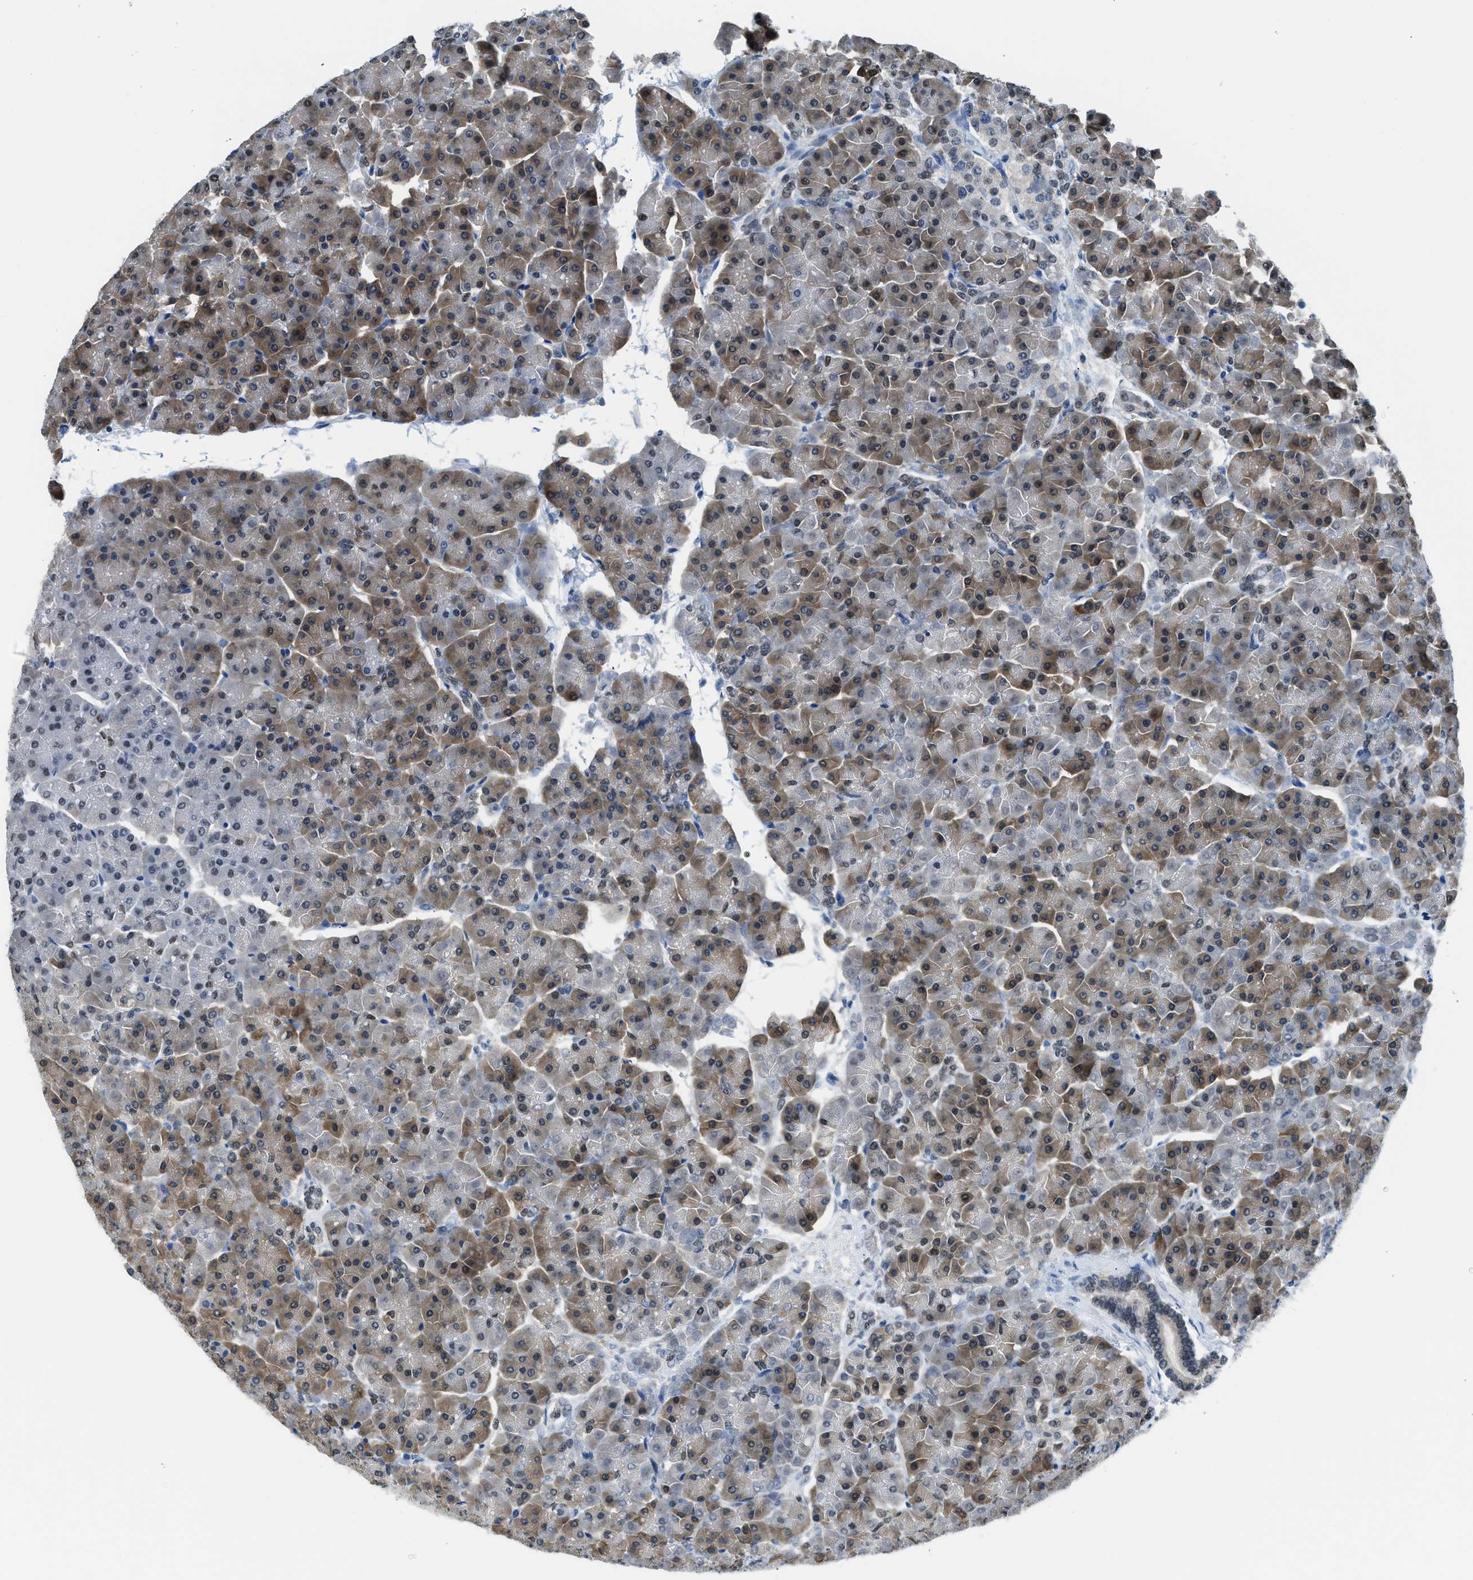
{"staining": {"intensity": "moderate", "quantity": "25%-75%", "location": "cytoplasmic/membranous,nuclear"}, "tissue": "pancreas", "cell_type": "Exocrine glandular cells", "image_type": "normal", "snomed": [{"axis": "morphology", "description": "Normal tissue, NOS"}, {"axis": "topography", "description": "Pancreas"}], "caption": "The micrograph displays staining of unremarkable pancreas, revealing moderate cytoplasmic/membranous,nuclear protein staining (brown color) within exocrine glandular cells.", "gene": "ALX1", "patient": {"sex": "female", "age": 70}}